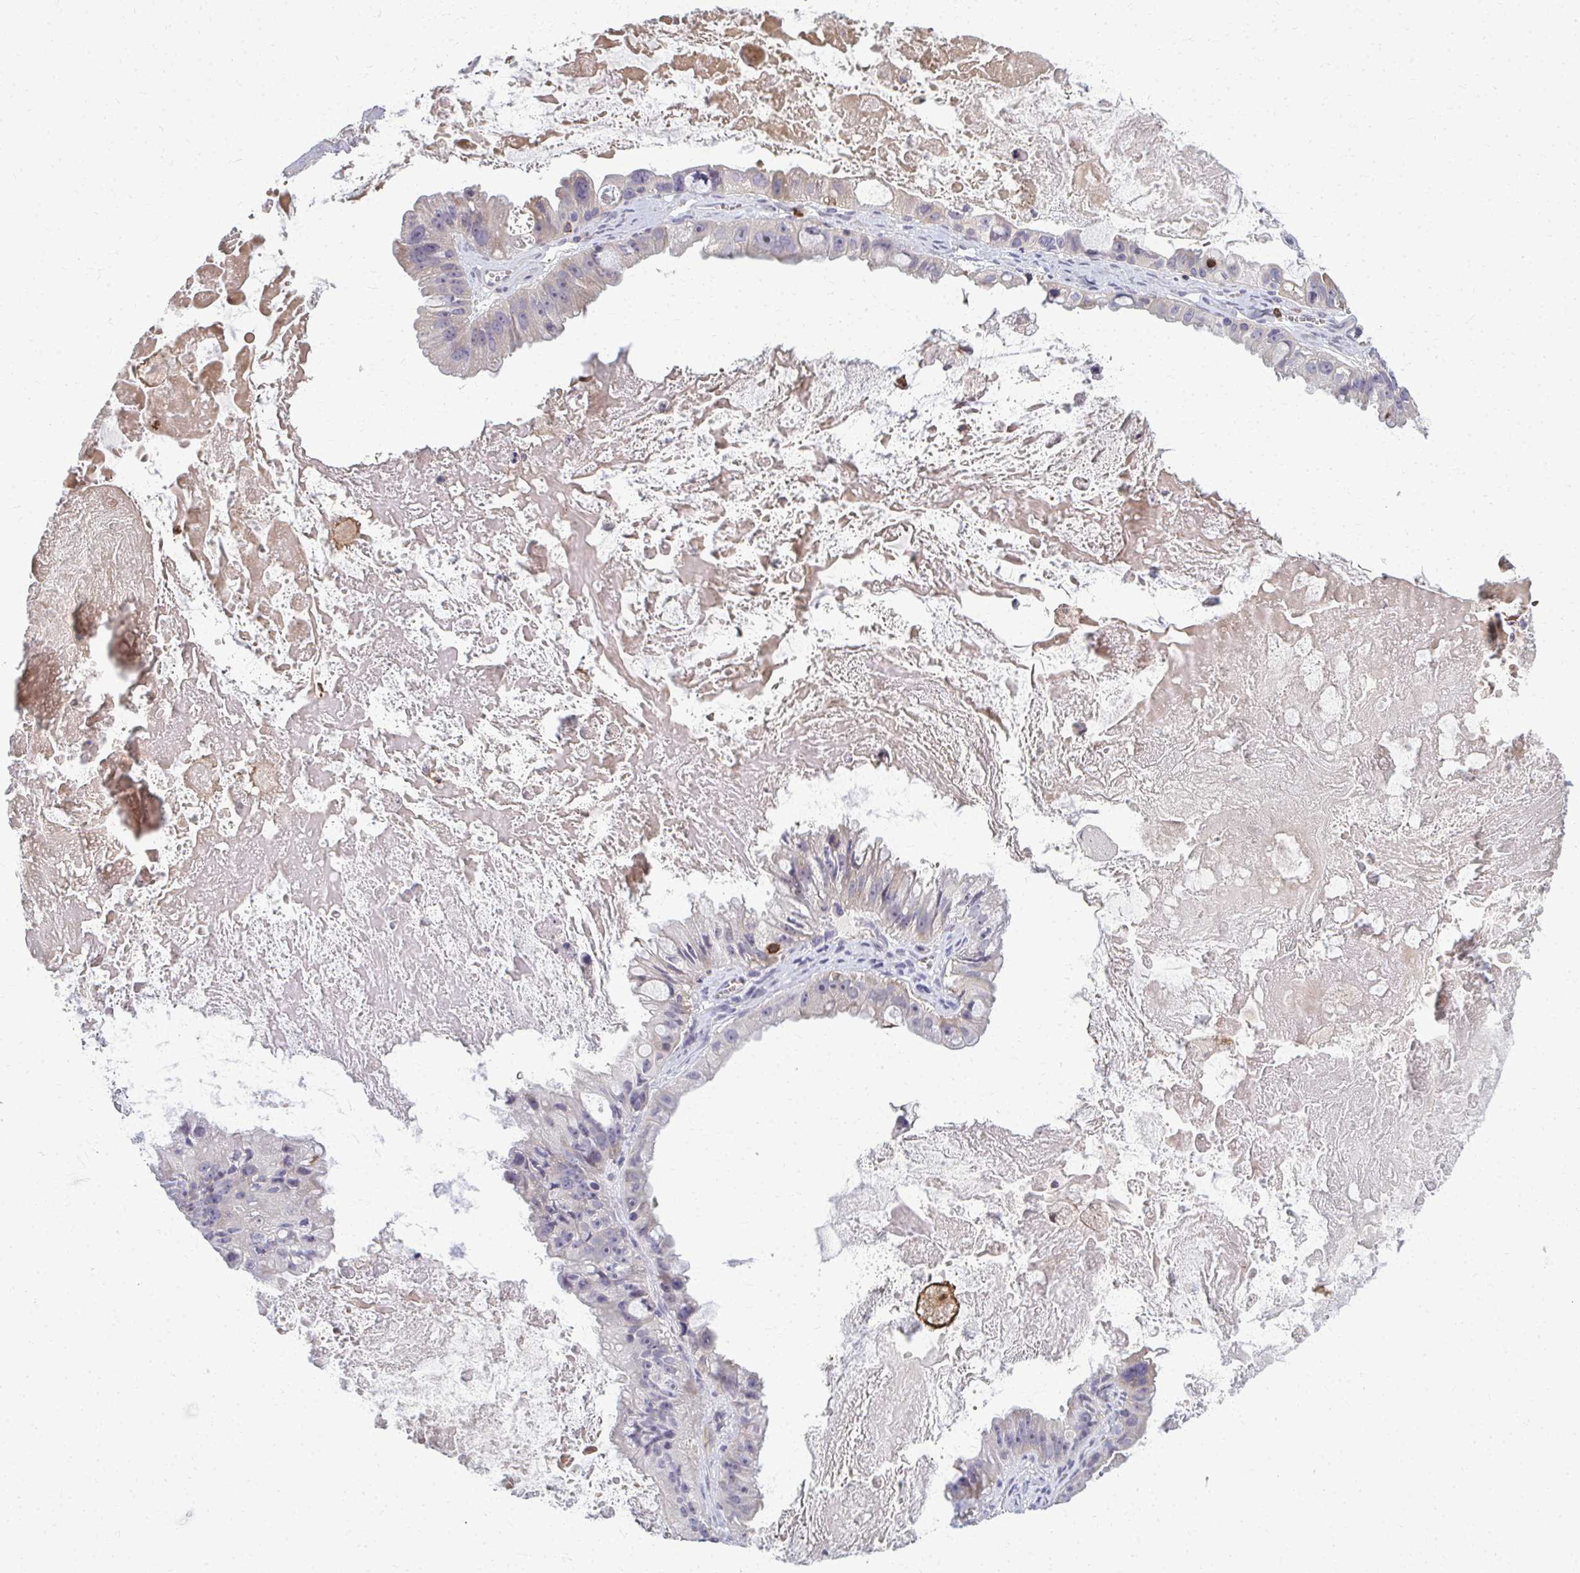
{"staining": {"intensity": "weak", "quantity": "<25%", "location": "cytoplasmic/membranous"}, "tissue": "ovarian cancer", "cell_type": "Tumor cells", "image_type": "cancer", "snomed": [{"axis": "morphology", "description": "Cystadenocarcinoma, mucinous, NOS"}, {"axis": "topography", "description": "Ovary"}], "caption": "An IHC histopathology image of mucinous cystadenocarcinoma (ovarian) is shown. There is no staining in tumor cells of mucinous cystadenocarcinoma (ovarian).", "gene": "AP5M1", "patient": {"sex": "female", "age": 61}}